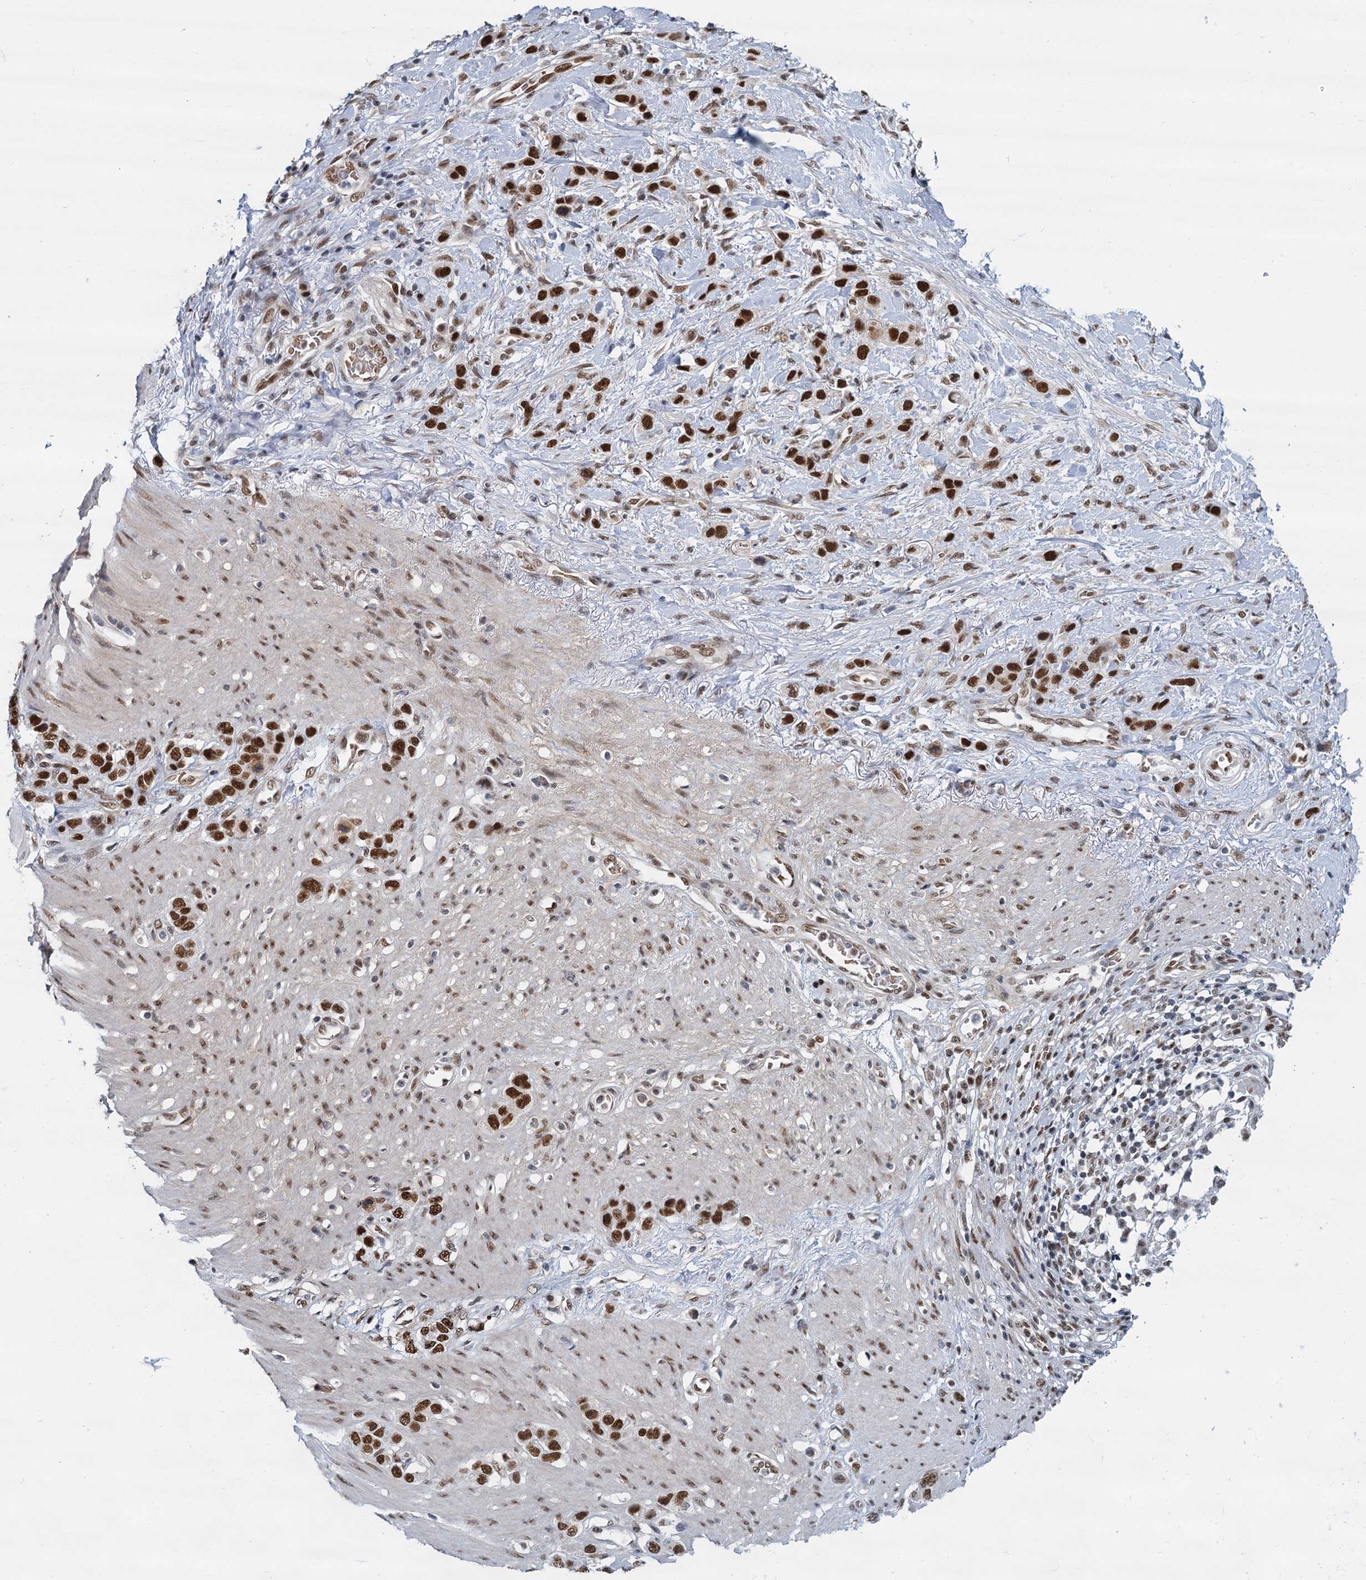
{"staining": {"intensity": "strong", "quantity": ">75%", "location": "nuclear"}, "tissue": "stomach cancer", "cell_type": "Tumor cells", "image_type": "cancer", "snomed": [{"axis": "morphology", "description": "Adenocarcinoma, NOS"}, {"axis": "morphology", "description": "Adenocarcinoma, High grade"}, {"axis": "topography", "description": "Stomach, upper"}, {"axis": "topography", "description": "Stomach, lower"}], "caption": "Stomach cancer stained with IHC reveals strong nuclear positivity in about >75% of tumor cells.", "gene": "RPRD1A", "patient": {"sex": "female", "age": 65}}